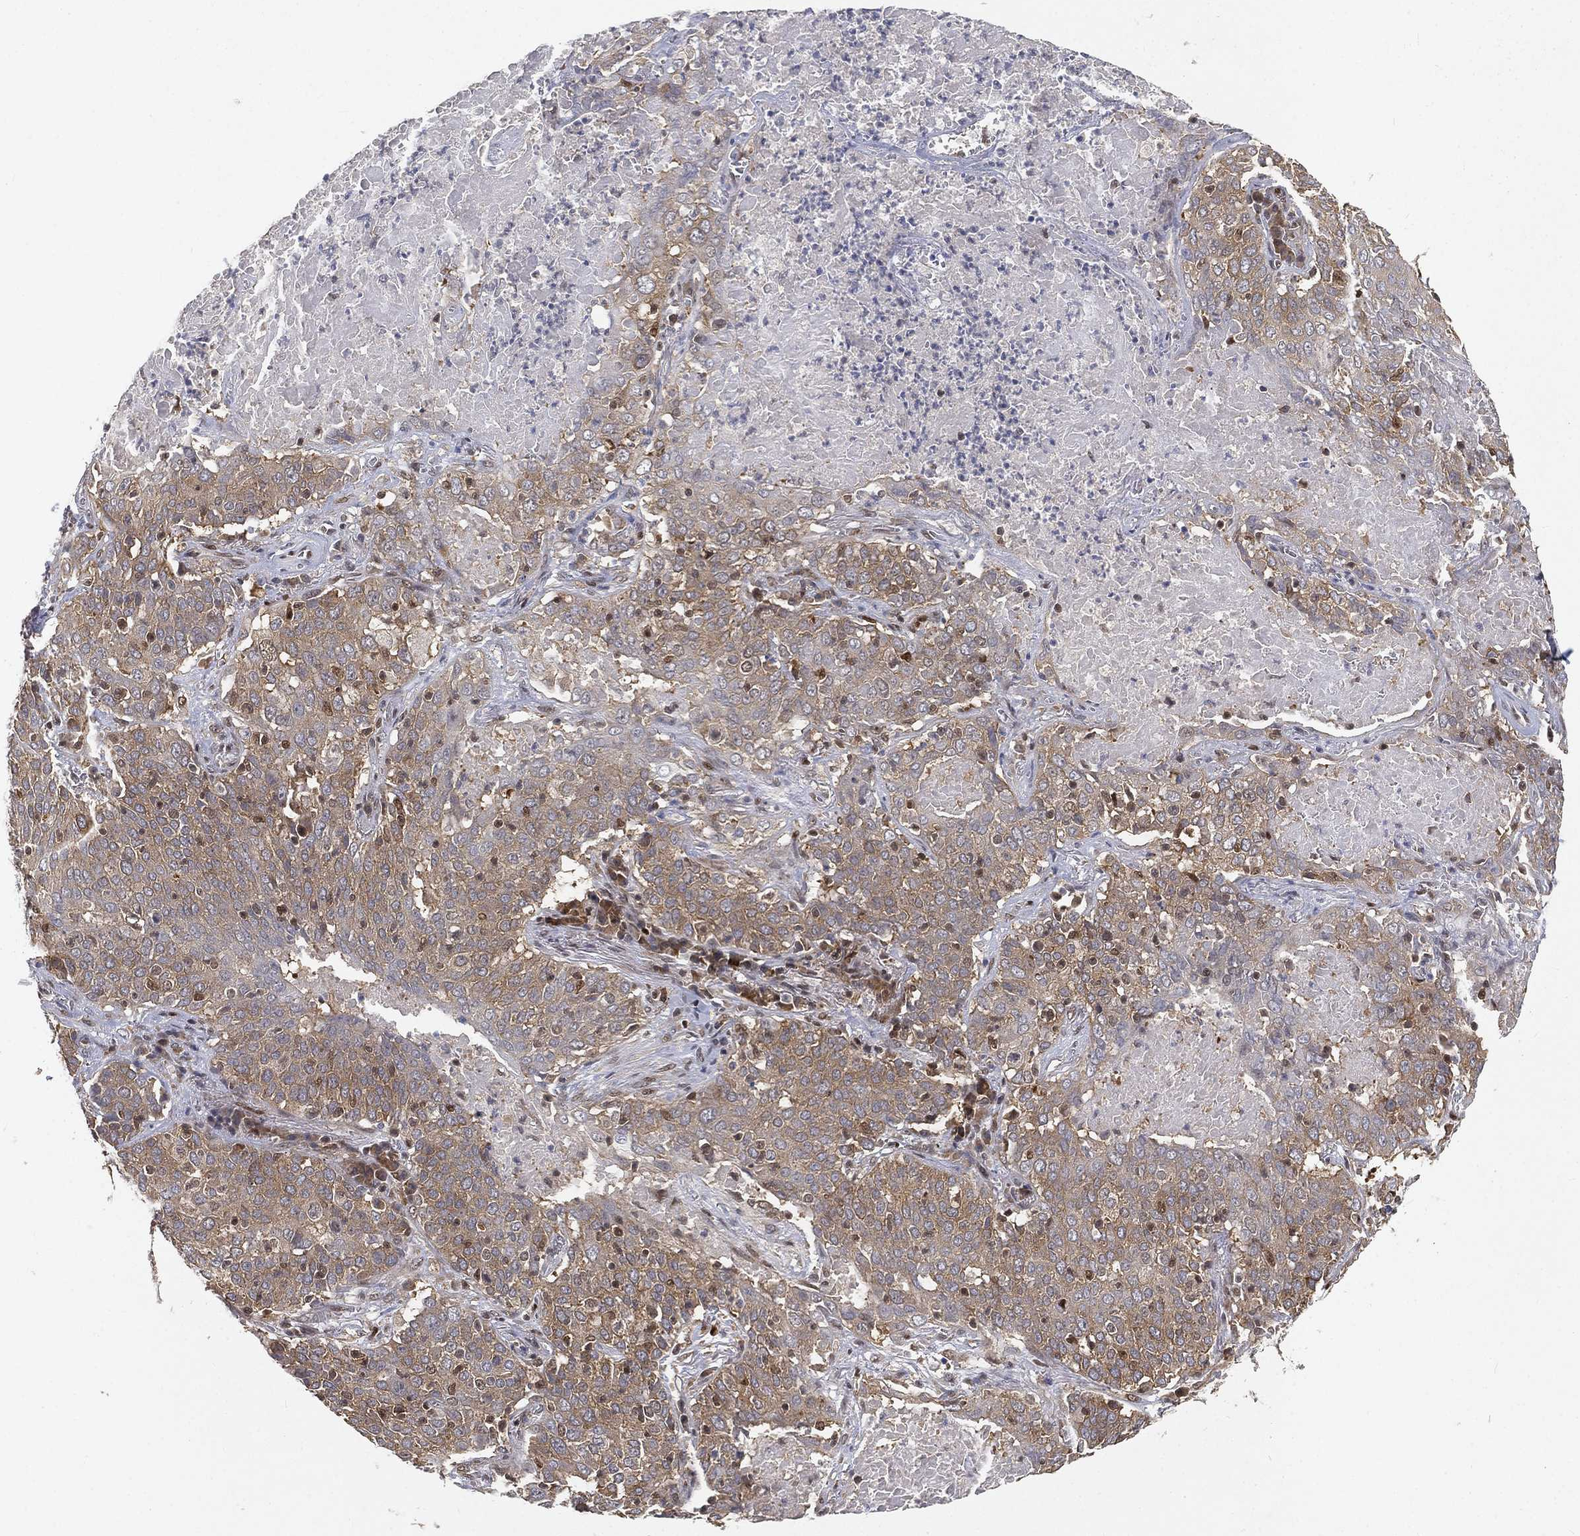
{"staining": {"intensity": "weak", "quantity": ">75%", "location": "cytoplasmic/membranous"}, "tissue": "lung cancer", "cell_type": "Tumor cells", "image_type": "cancer", "snomed": [{"axis": "morphology", "description": "Squamous cell carcinoma, NOS"}, {"axis": "topography", "description": "Lung"}], "caption": "Human lung cancer (squamous cell carcinoma) stained for a protein (brown) shows weak cytoplasmic/membranous positive staining in approximately >75% of tumor cells.", "gene": "CRTC3", "patient": {"sex": "male", "age": 82}}